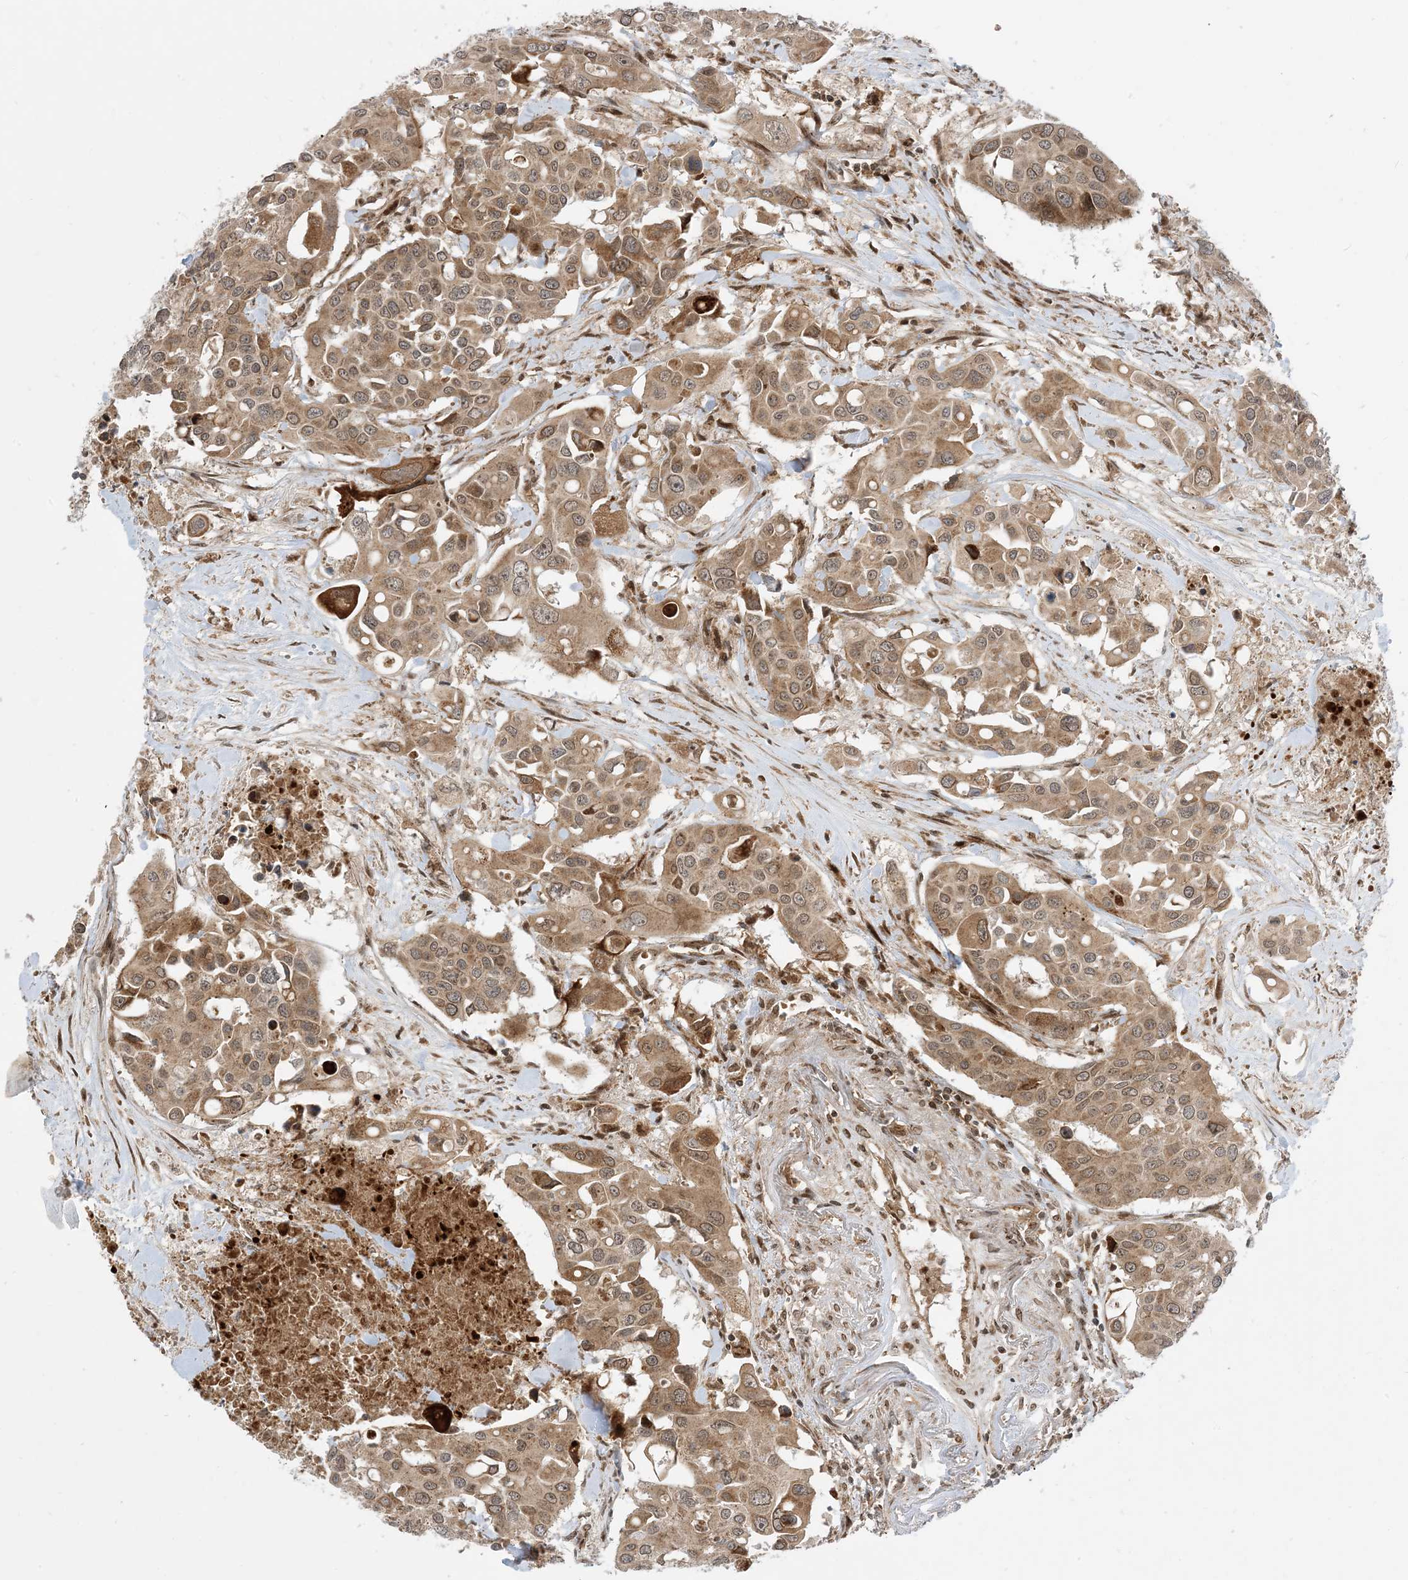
{"staining": {"intensity": "moderate", "quantity": ">75%", "location": "cytoplasmic/membranous"}, "tissue": "colorectal cancer", "cell_type": "Tumor cells", "image_type": "cancer", "snomed": [{"axis": "morphology", "description": "Adenocarcinoma, NOS"}, {"axis": "topography", "description": "Colon"}], "caption": "This micrograph demonstrates colorectal adenocarcinoma stained with immunohistochemistry (IHC) to label a protein in brown. The cytoplasmic/membranous of tumor cells show moderate positivity for the protein. Nuclei are counter-stained blue.", "gene": "CASP4", "patient": {"sex": "male", "age": 77}}